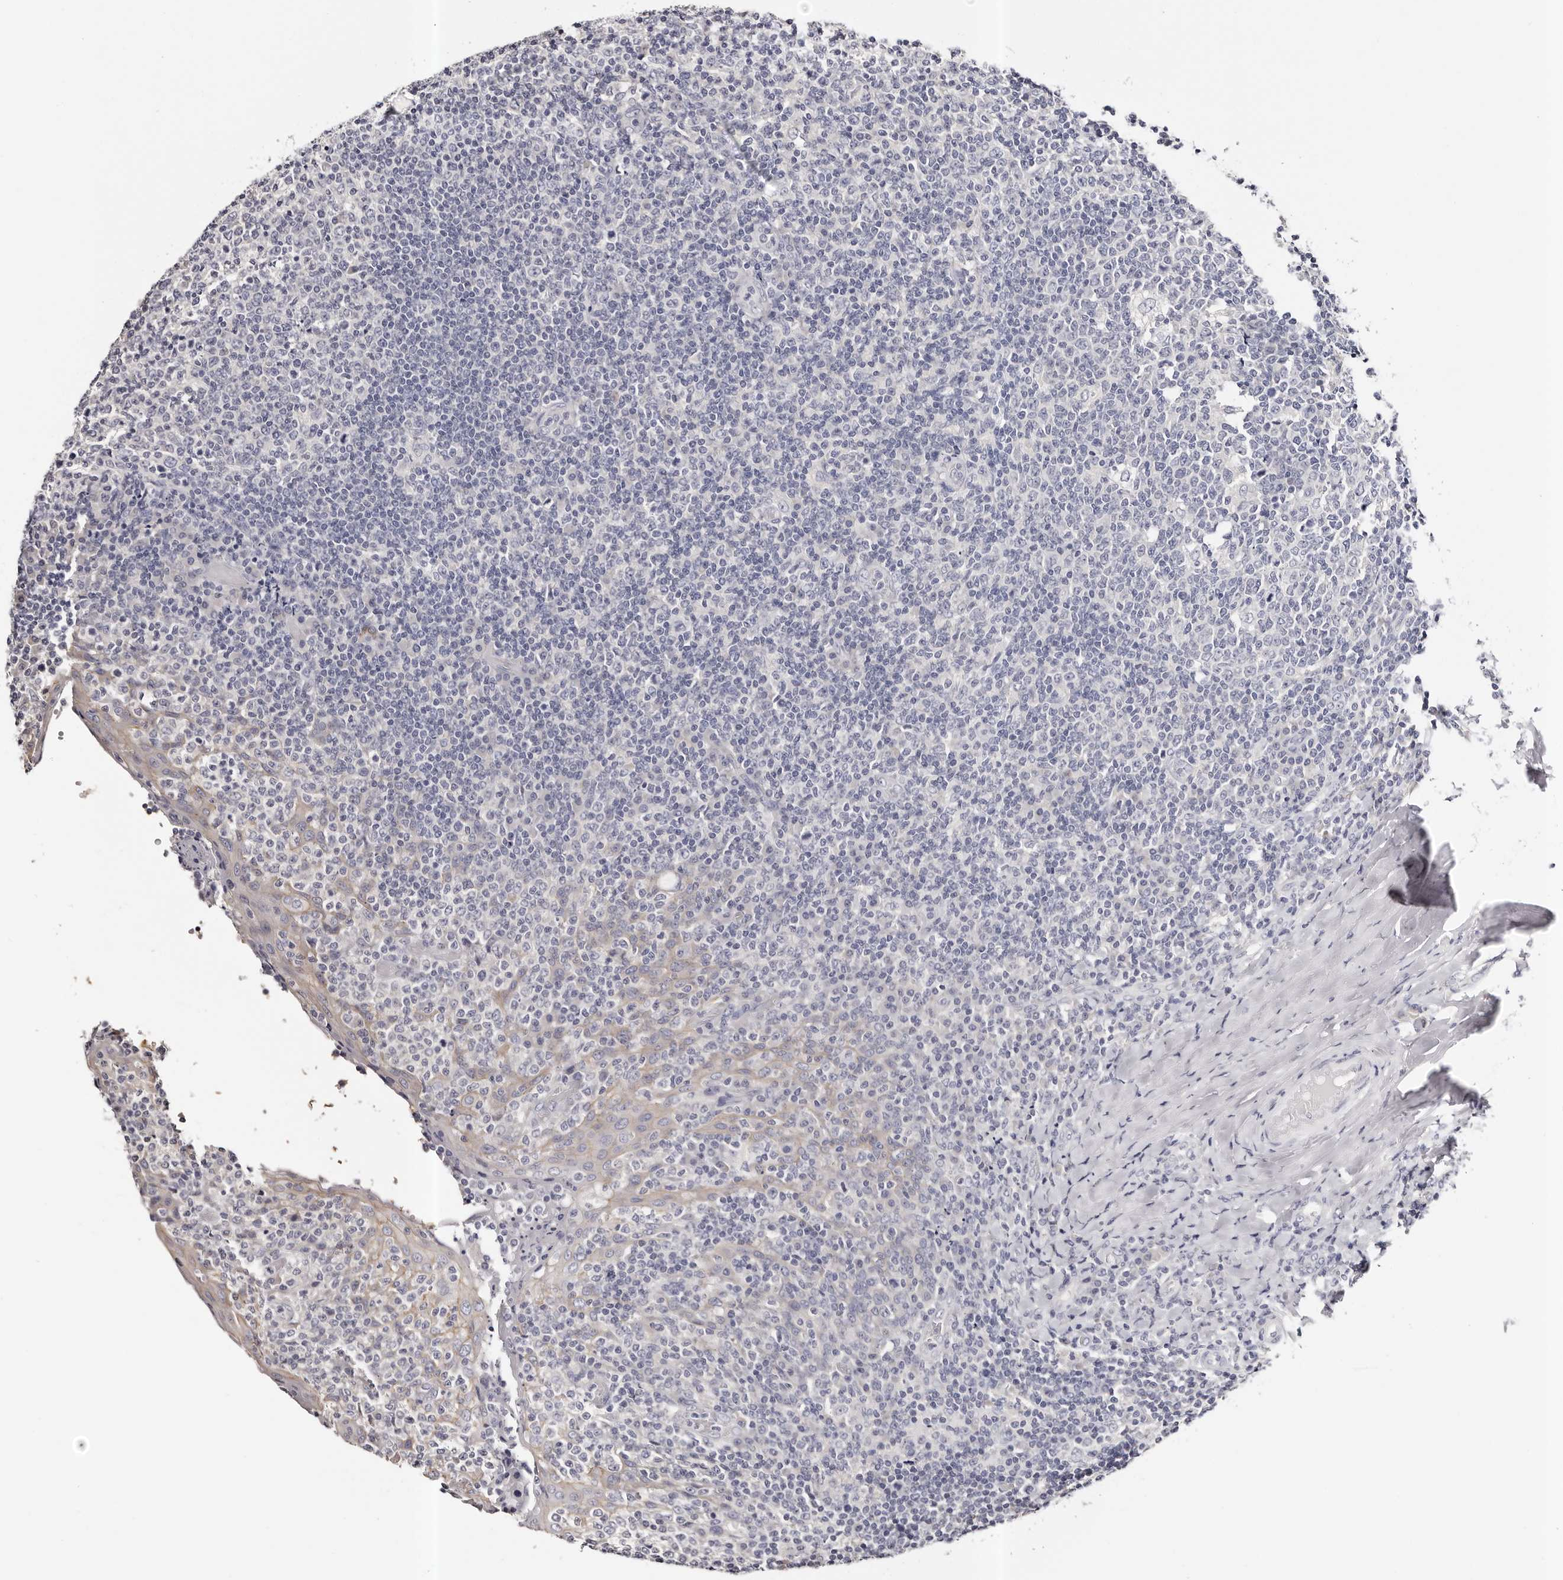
{"staining": {"intensity": "negative", "quantity": "none", "location": "none"}, "tissue": "tonsil", "cell_type": "Germinal center cells", "image_type": "normal", "snomed": [{"axis": "morphology", "description": "Normal tissue, NOS"}, {"axis": "topography", "description": "Tonsil"}], "caption": "IHC of unremarkable human tonsil reveals no positivity in germinal center cells.", "gene": "ROM1", "patient": {"sex": "female", "age": 19}}